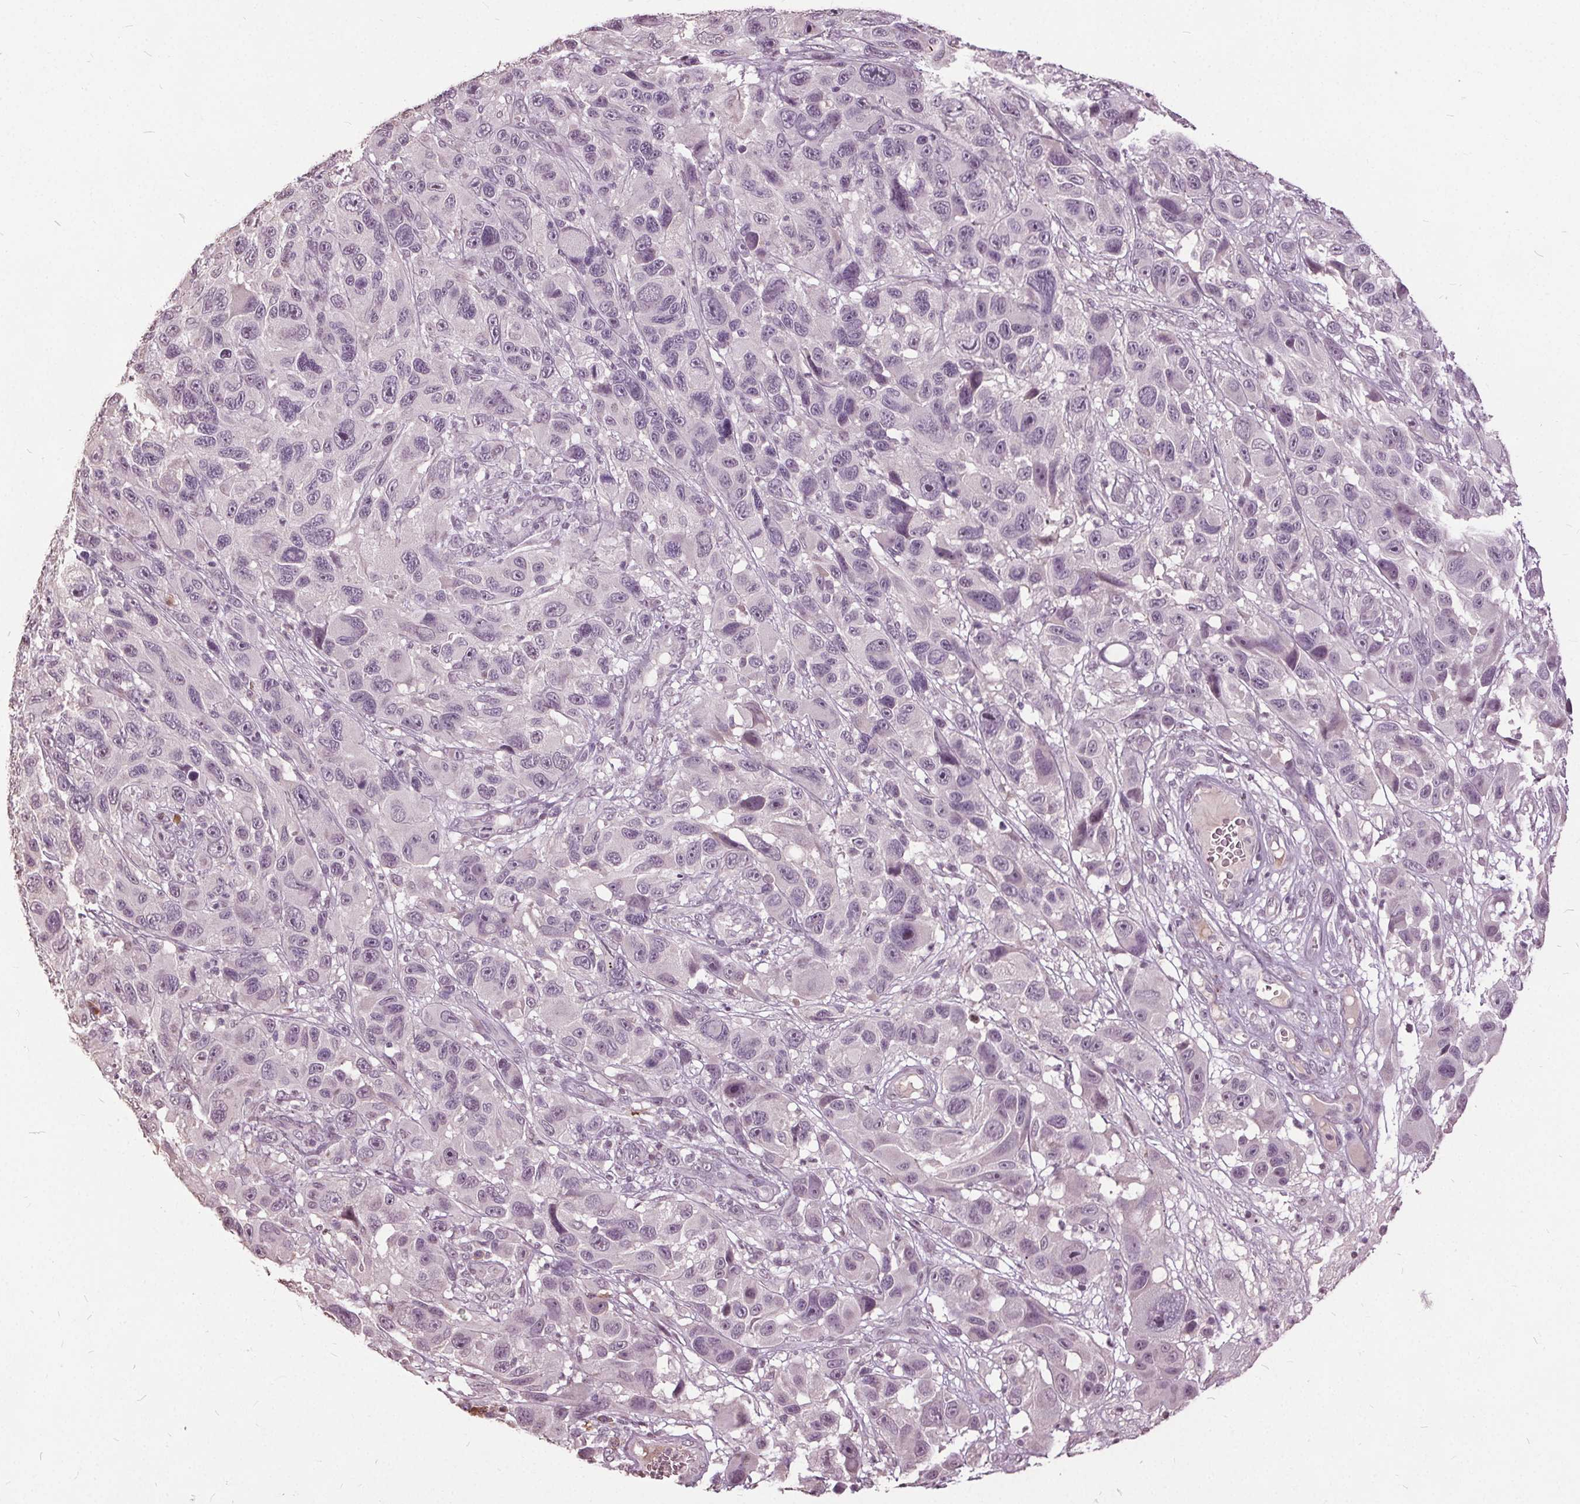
{"staining": {"intensity": "negative", "quantity": "none", "location": "none"}, "tissue": "melanoma", "cell_type": "Tumor cells", "image_type": "cancer", "snomed": [{"axis": "morphology", "description": "Malignant melanoma, NOS"}, {"axis": "topography", "description": "Skin"}], "caption": "Immunohistochemistry histopathology image of human malignant melanoma stained for a protein (brown), which reveals no expression in tumor cells. (DAB (3,3'-diaminobenzidine) immunohistochemistry, high magnification).", "gene": "CXCL16", "patient": {"sex": "male", "age": 53}}